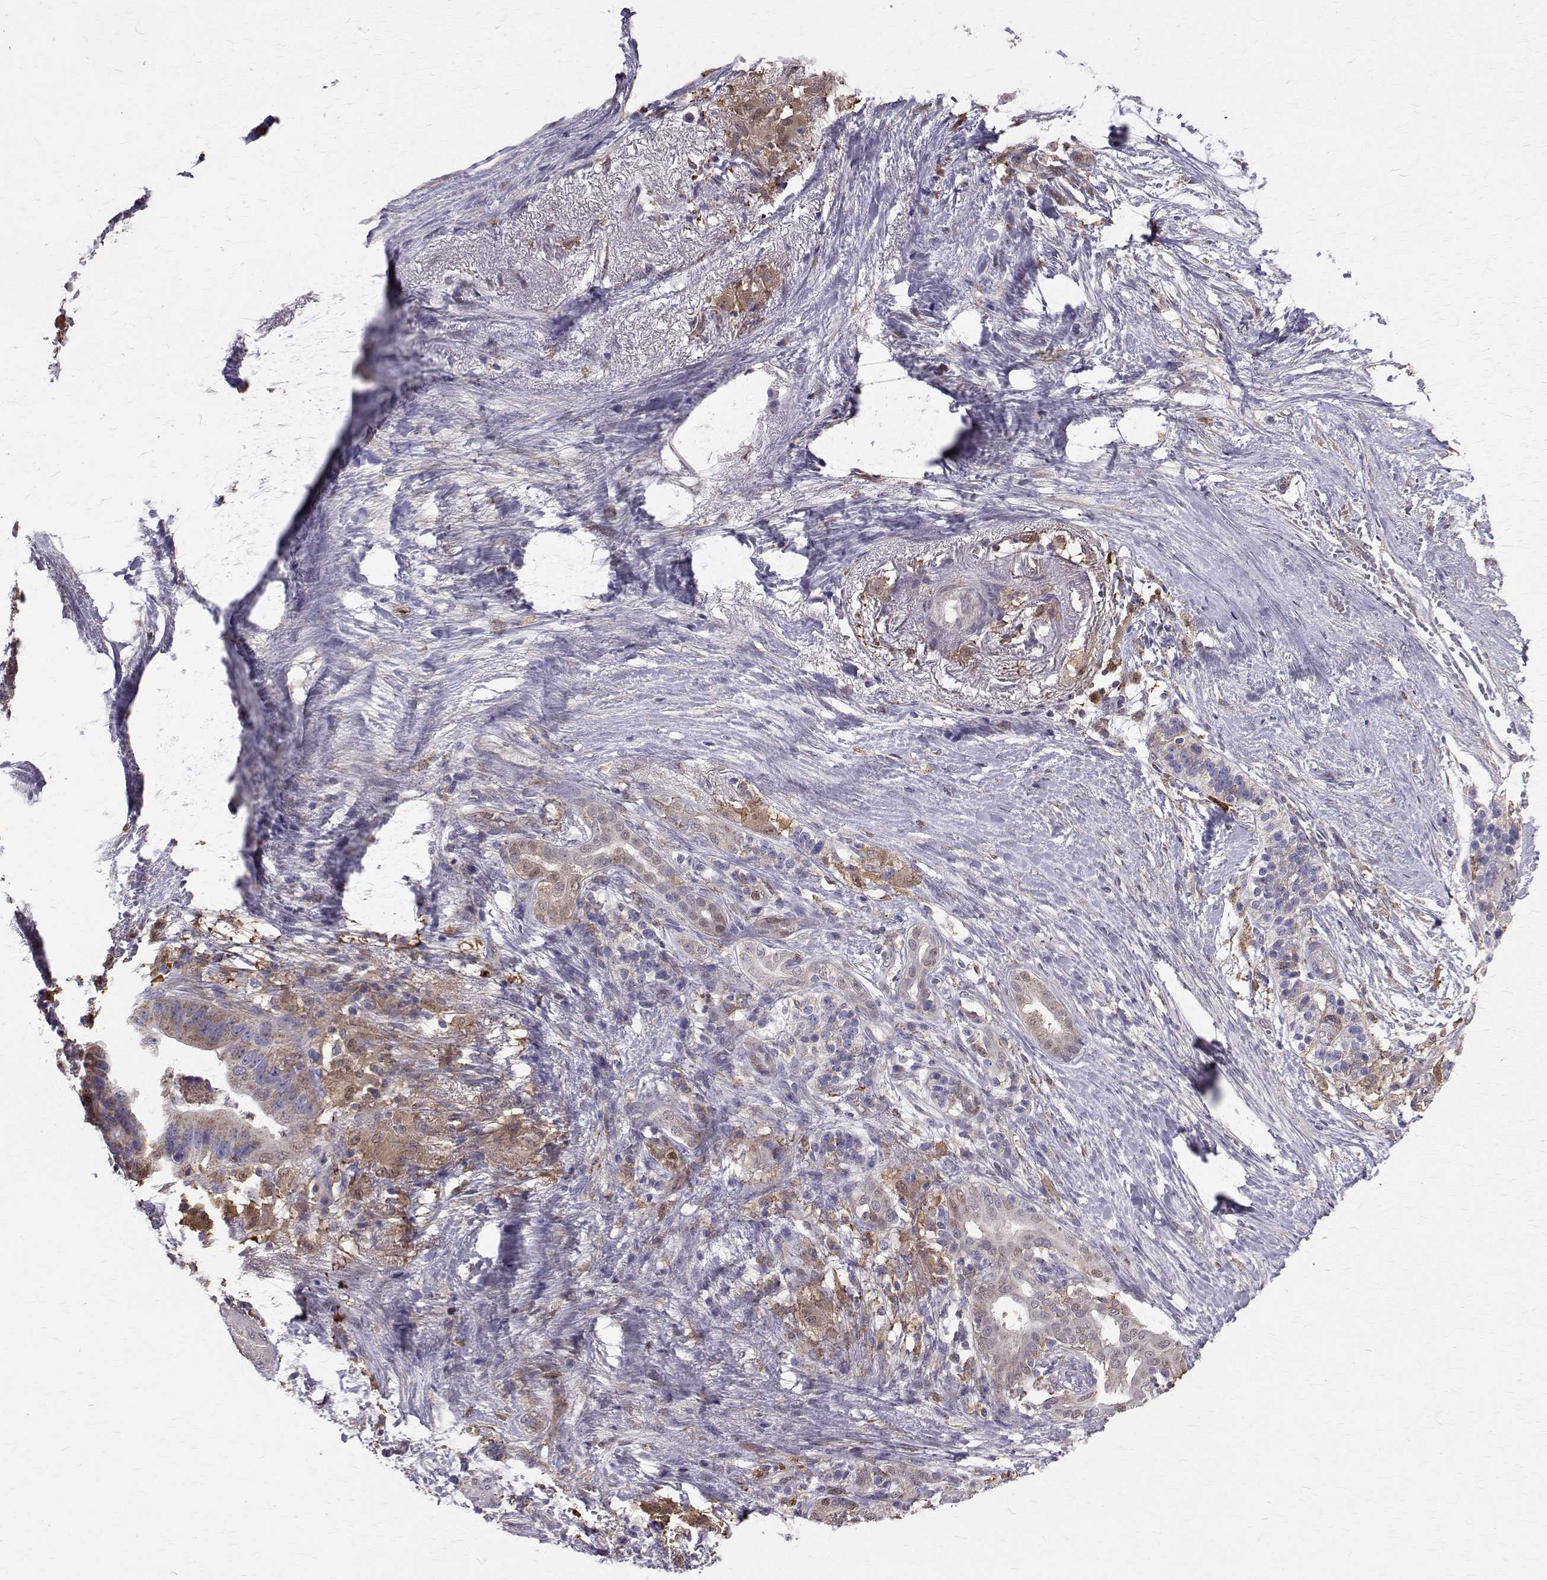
{"staining": {"intensity": "moderate", "quantity": "<25%", "location": "cytoplasmic/membranous,nuclear"}, "tissue": "pancreatic cancer", "cell_type": "Tumor cells", "image_type": "cancer", "snomed": [{"axis": "morphology", "description": "Adenocarcinoma, NOS"}, {"axis": "topography", "description": "Pancreas"}], "caption": "DAB immunohistochemical staining of human adenocarcinoma (pancreatic) demonstrates moderate cytoplasmic/membranous and nuclear protein positivity in approximately <25% of tumor cells.", "gene": "CCDC89", "patient": {"sex": "female", "age": 72}}